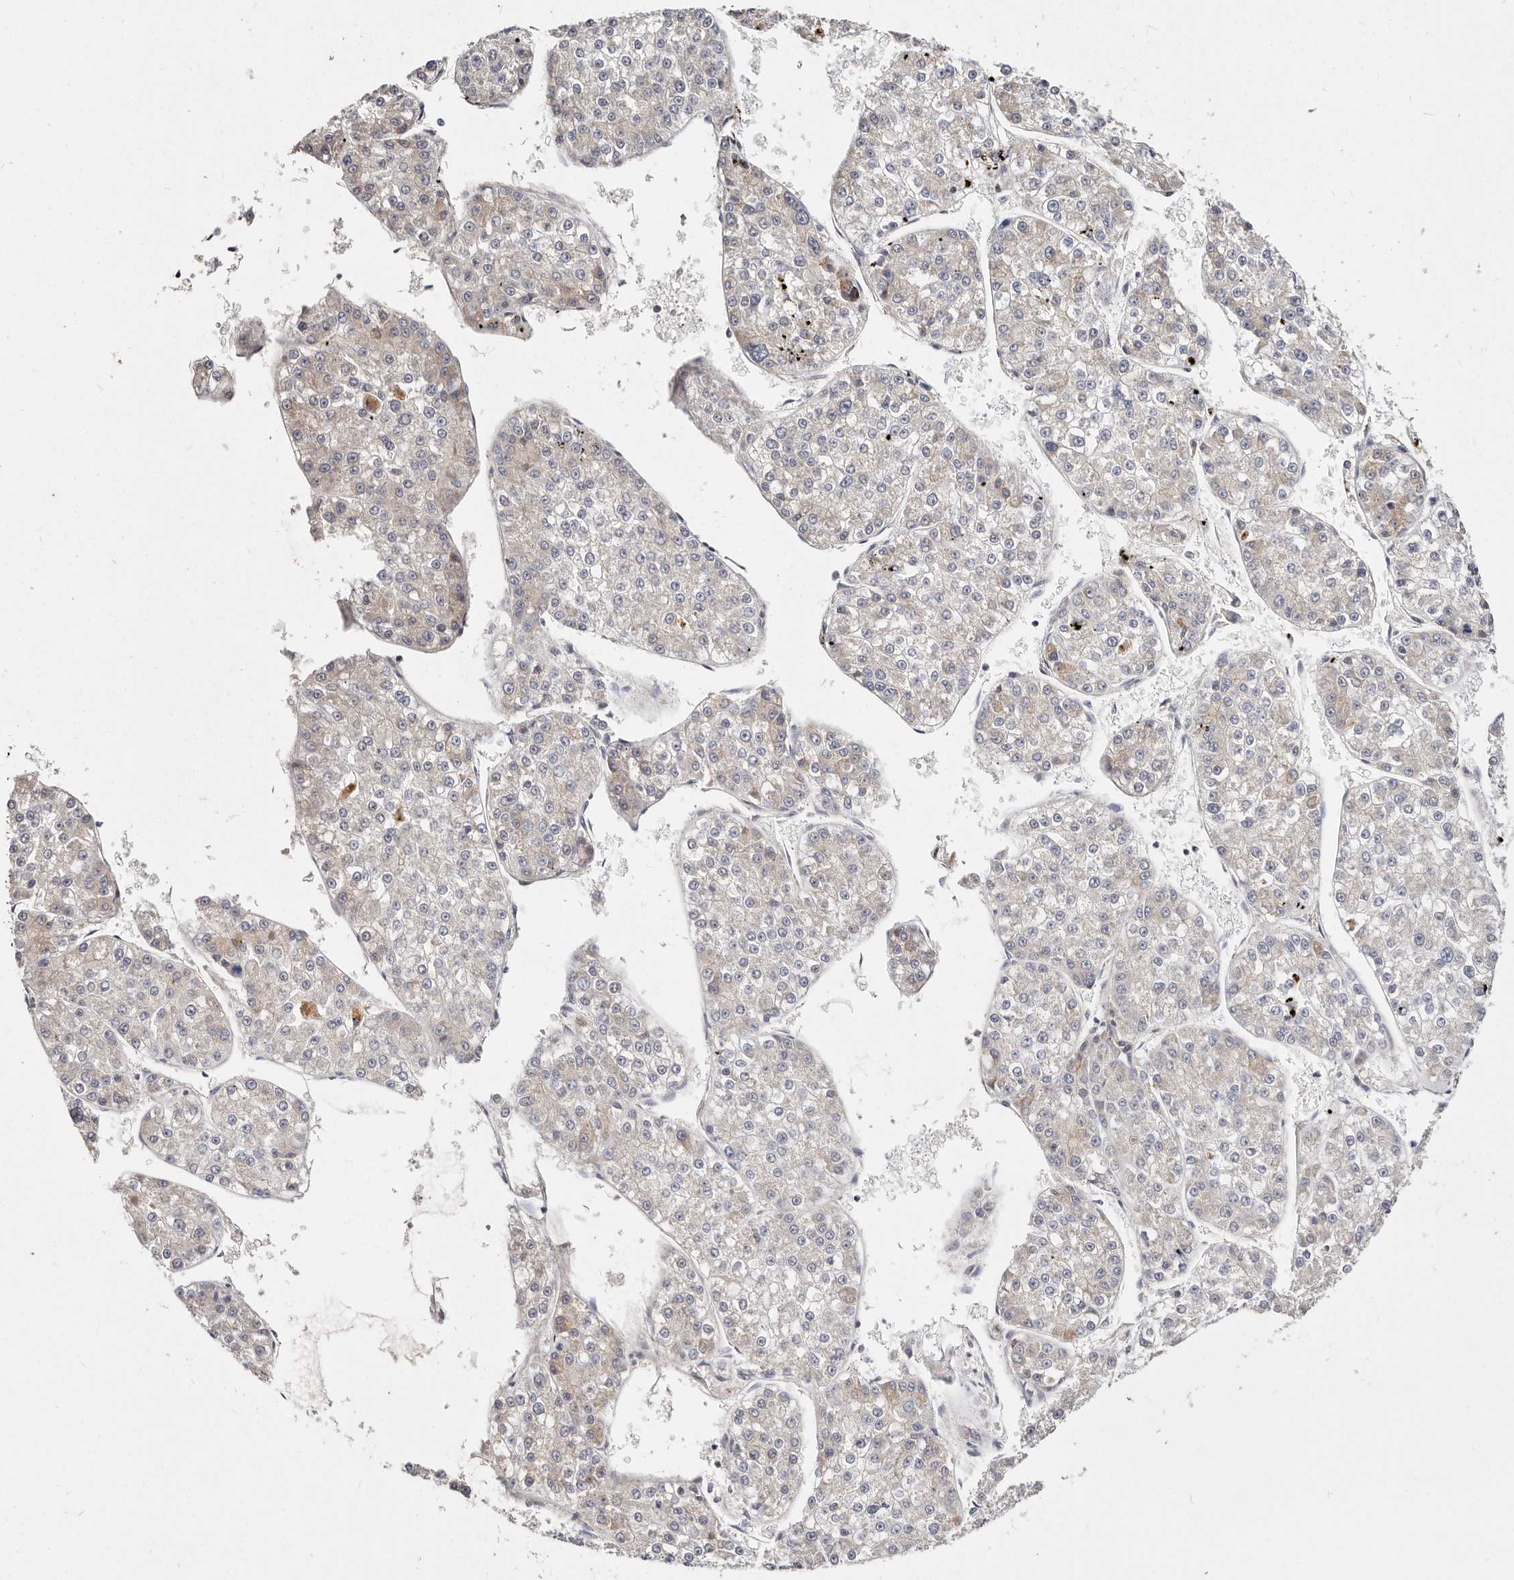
{"staining": {"intensity": "negative", "quantity": "none", "location": "none"}, "tissue": "liver cancer", "cell_type": "Tumor cells", "image_type": "cancer", "snomed": [{"axis": "morphology", "description": "Carcinoma, Hepatocellular, NOS"}, {"axis": "topography", "description": "Liver"}], "caption": "This is an IHC micrograph of human hepatocellular carcinoma (liver). There is no staining in tumor cells.", "gene": "VIPAS39", "patient": {"sex": "female", "age": 73}}